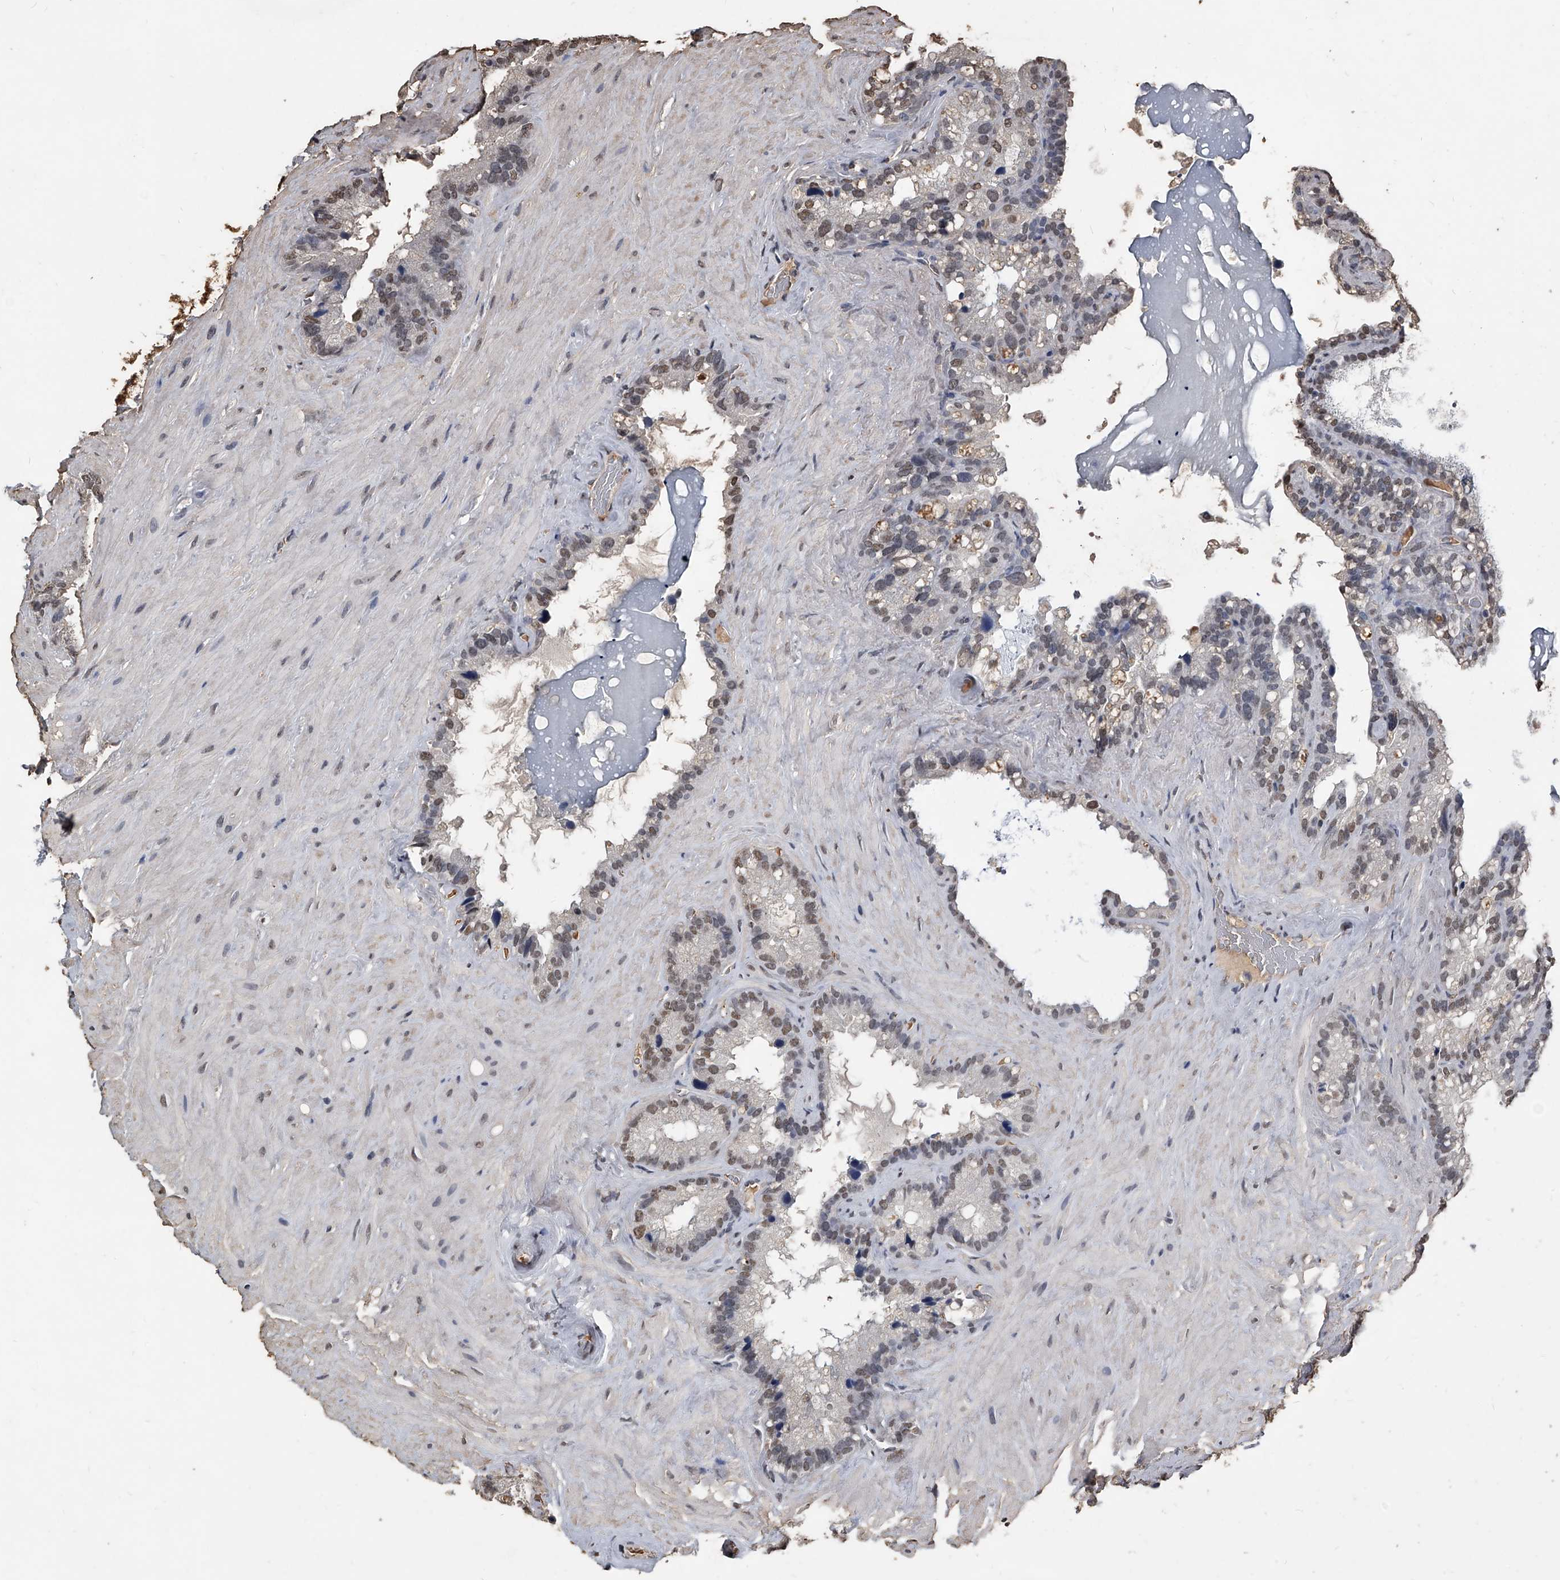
{"staining": {"intensity": "weak", "quantity": ">75%", "location": "nuclear"}, "tissue": "seminal vesicle", "cell_type": "Glandular cells", "image_type": "normal", "snomed": [{"axis": "morphology", "description": "Normal tissue, NOS"}, {"axis": "topography", "description": "Prostate"}, {"axis": "topography", "description": "Seminal veicle"}], "caption": "A low amount of weak nuclear staining is appreciated in about >75% of glandular cells in unremarkable seminal vesicle. Nuclei are stained in blue.", "gene": "MATR3", "patient": {"sex": "male", "age": 68}}